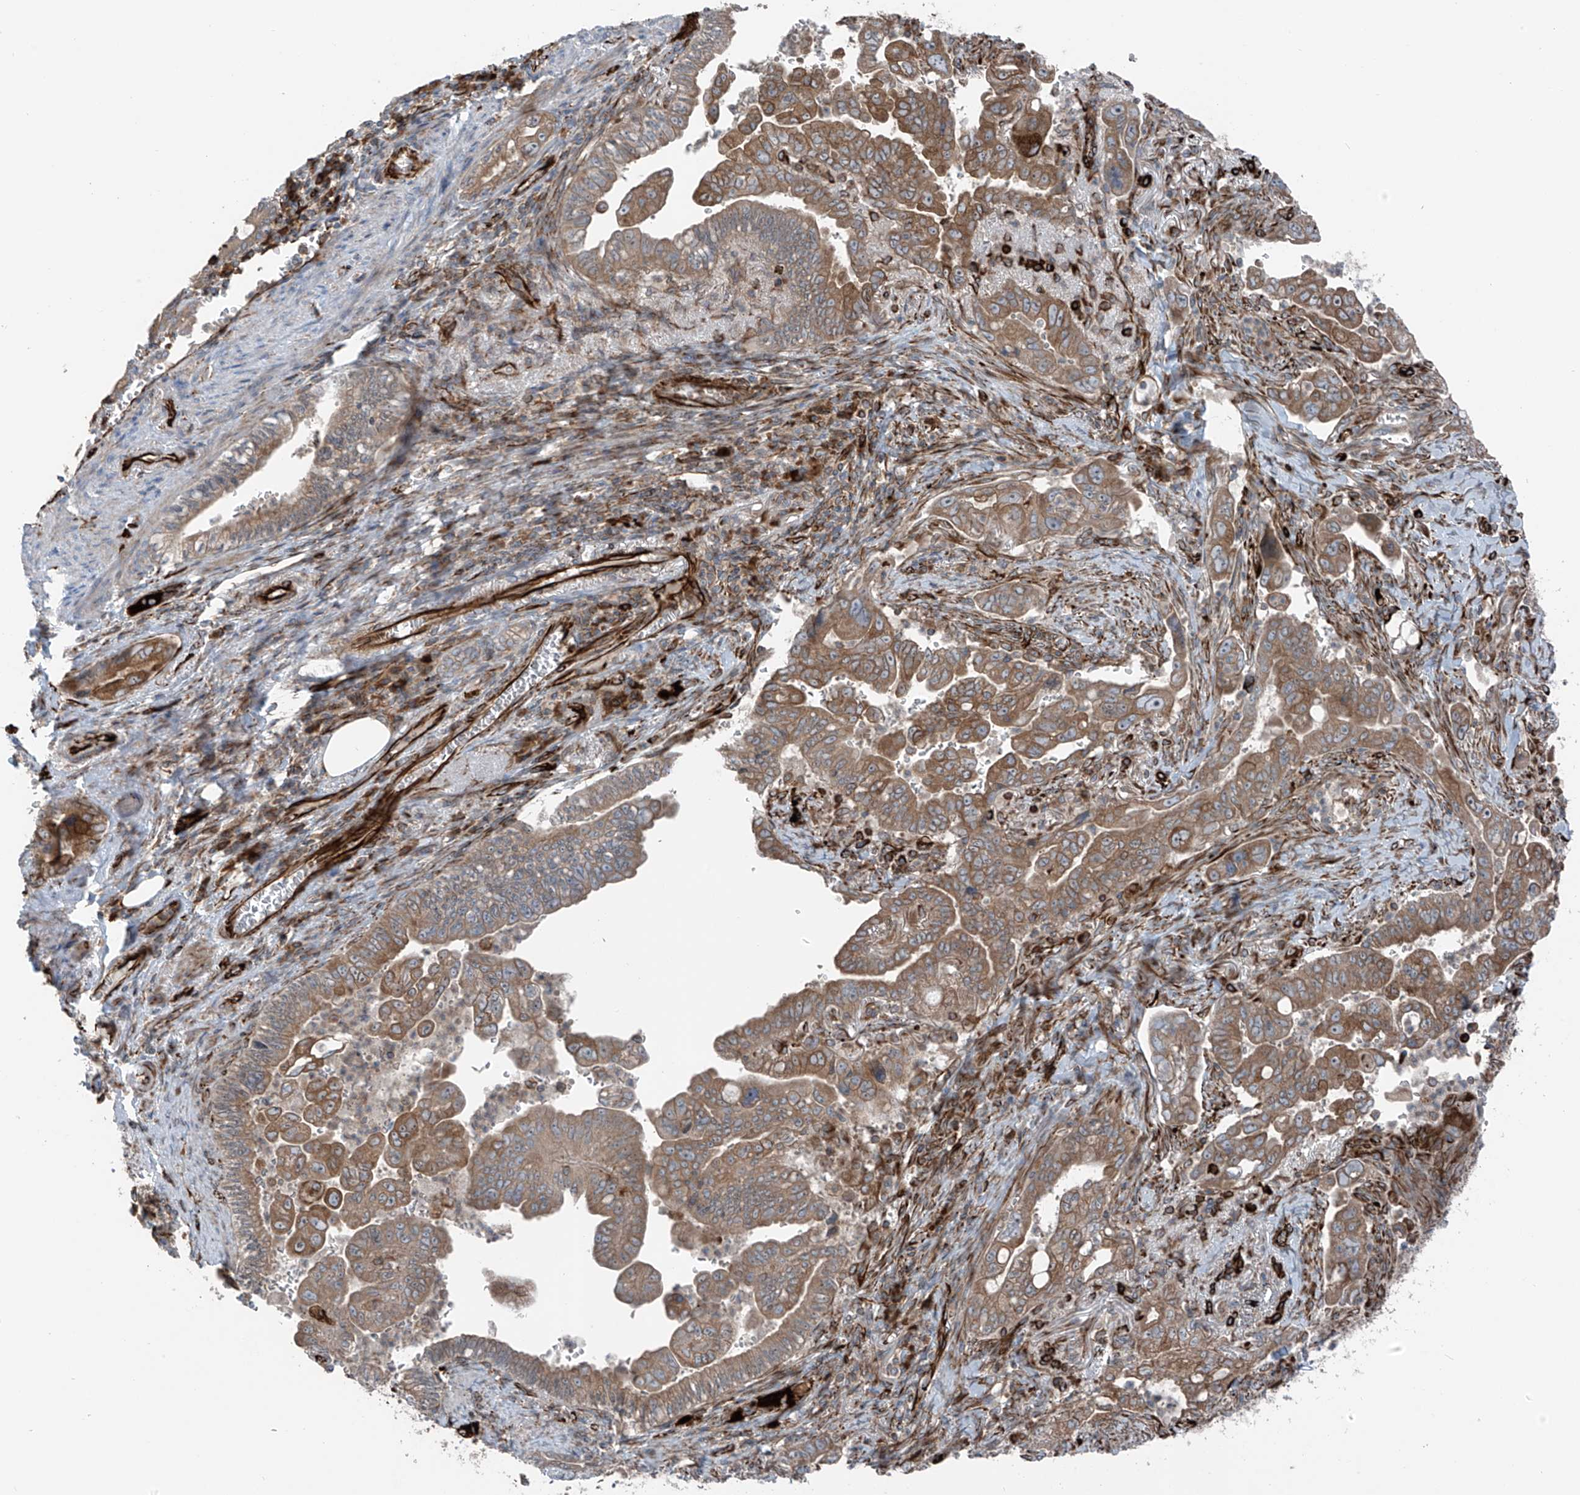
{"staining": {"intensity": "moderate", "quantity": ">75%", "location": "cytoplasmic/membranous"}, "tissue": "pancreatic cancer", "cell_type": "Tumor cells", "image_type": "cancer", "snomed": [{"axis": "morphology", "description": "Adenocarcinoma, NOS"}, {"axis": "topography", "description": "Pancreas"}], "caption": "High-magnification brightfield microscopy of adenocarcinoma (pancreatic) stained with DAB (3,3'-diaminobenzidine) (brown) and counterstained with hematoxylin (blue). tumor cells exhibit moderate cytoplasmic/membranous staining is present in approximately>75% of cells.", "gene": "ERLEC1", "patient": {"sex": "male", "age": 70}}